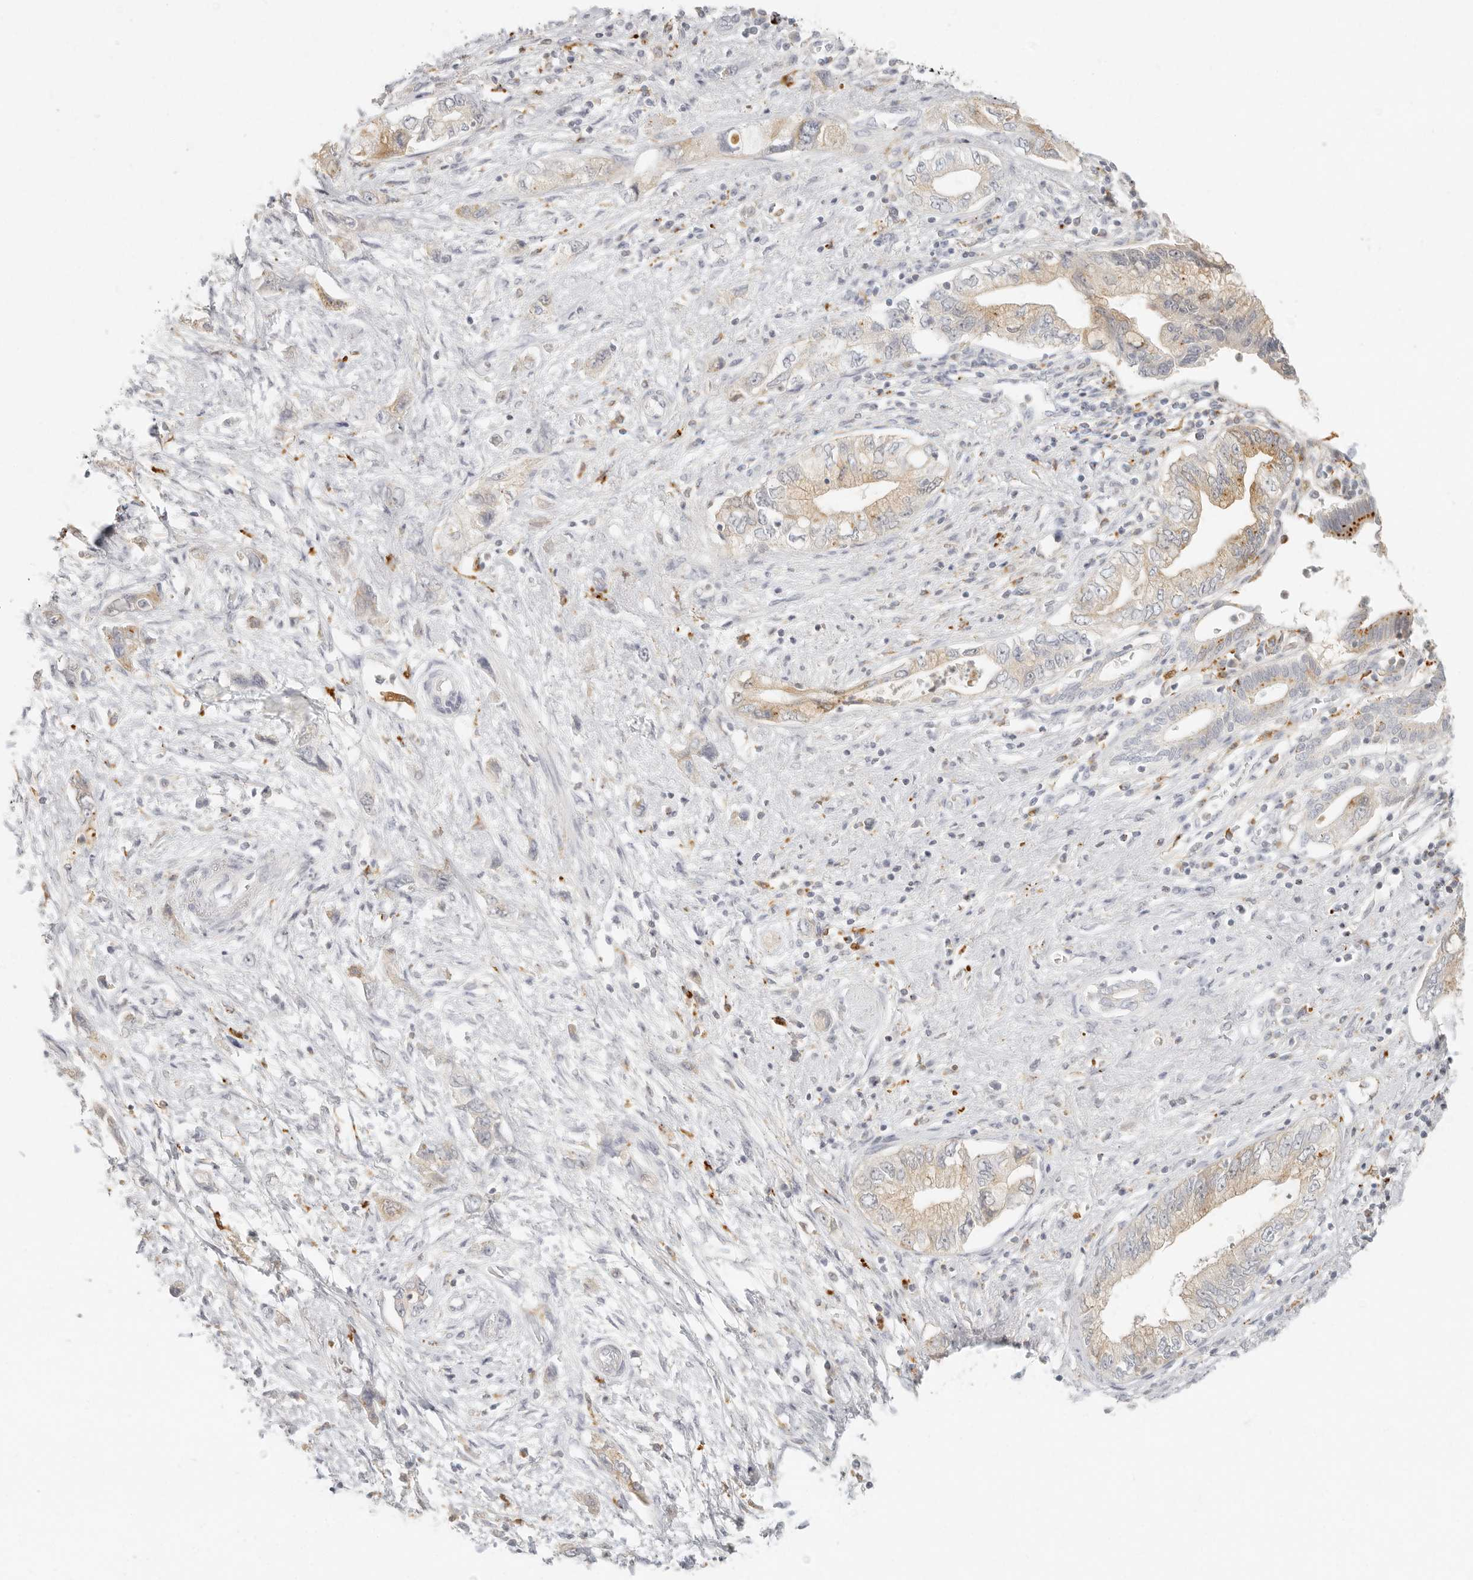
{"staining": {"intensity": "weak", "quantity": "25%-75%", "location": "cytoplasmic/membranous"}, "tissue": "pancreatic cancer", "cell_type": "Tumor cells", "image_type": "cancer", "snomed": [{"axis": "morphology", "description": "Adenocarcinoma, NOS"}, {"axis": "topography", "description": "Pancreas"}], "caption": "Immunohistochemistry (IHC) micrograph of neoplastic tissue: pancreatic adenocarcinoma stained using immunohistochemistry demonstrates low levels of weak protein expression localized specifically in the cytoplasmic/membranous of tumor cells, appearing as a cytoplasmic/membranous brown color.", "gene": "RNASET2", "patient": {"sex": "female", "age": 73}}